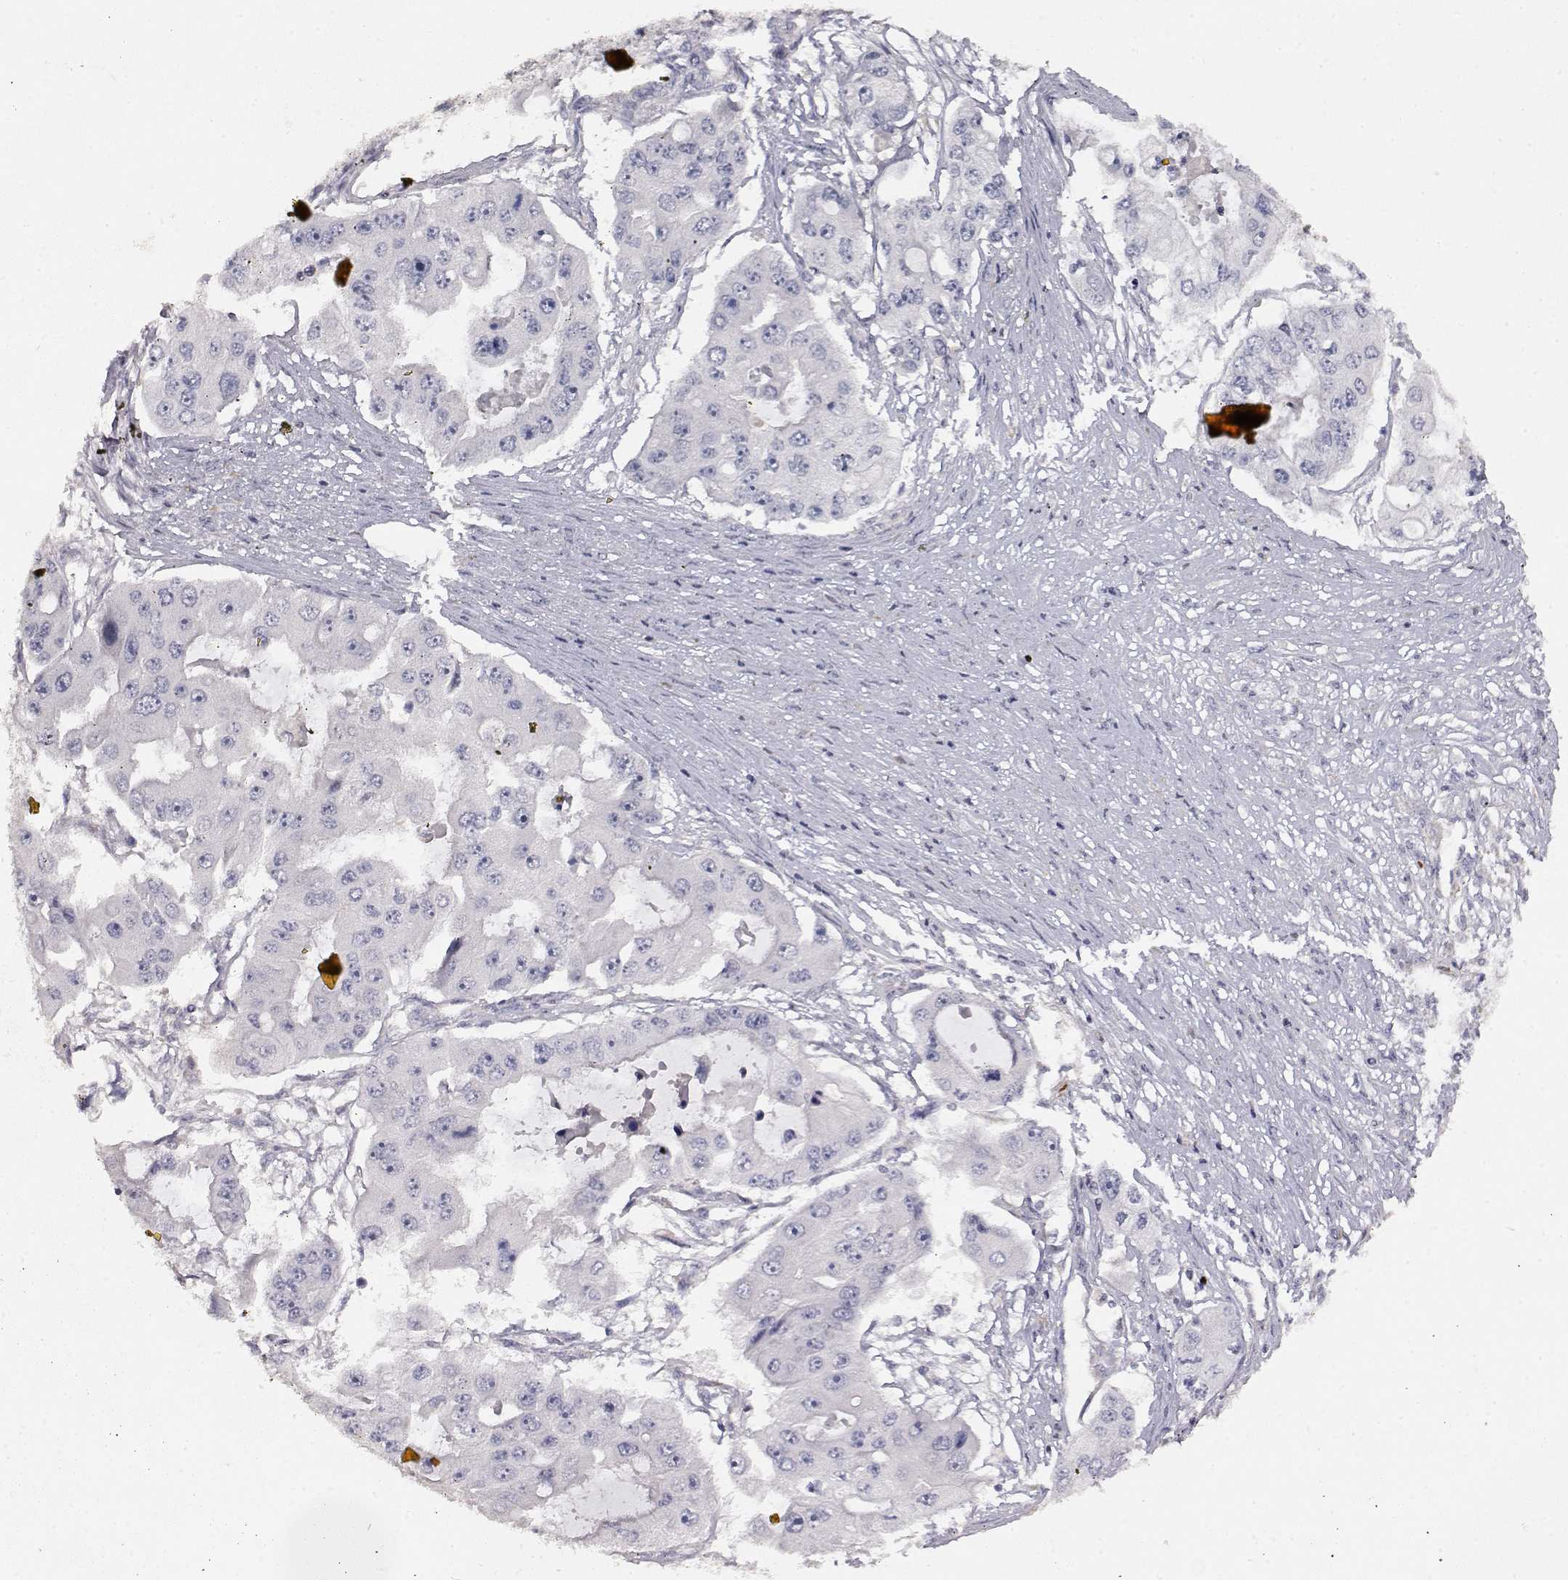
{"staining": {"intensity": "negative", "quantity": "none", "location": "none"}, "tissue": "ovarian cancer", "cell_type": "Tumor cells", "image_type": "cancer", "snomed": [{"axis": "morphology", "description": "Cystadenocarcinoma, serous, NOS"}, {"axis": "topography", "description": "Ovary"}], "caption": "This is a micrograph of IHC staining of ovarian cancer (serous cystadenocarcinoma), which shows no positivity in tumor cells.", "gene": "VAV1", "patient": {"sex": "female", "age": 56}}